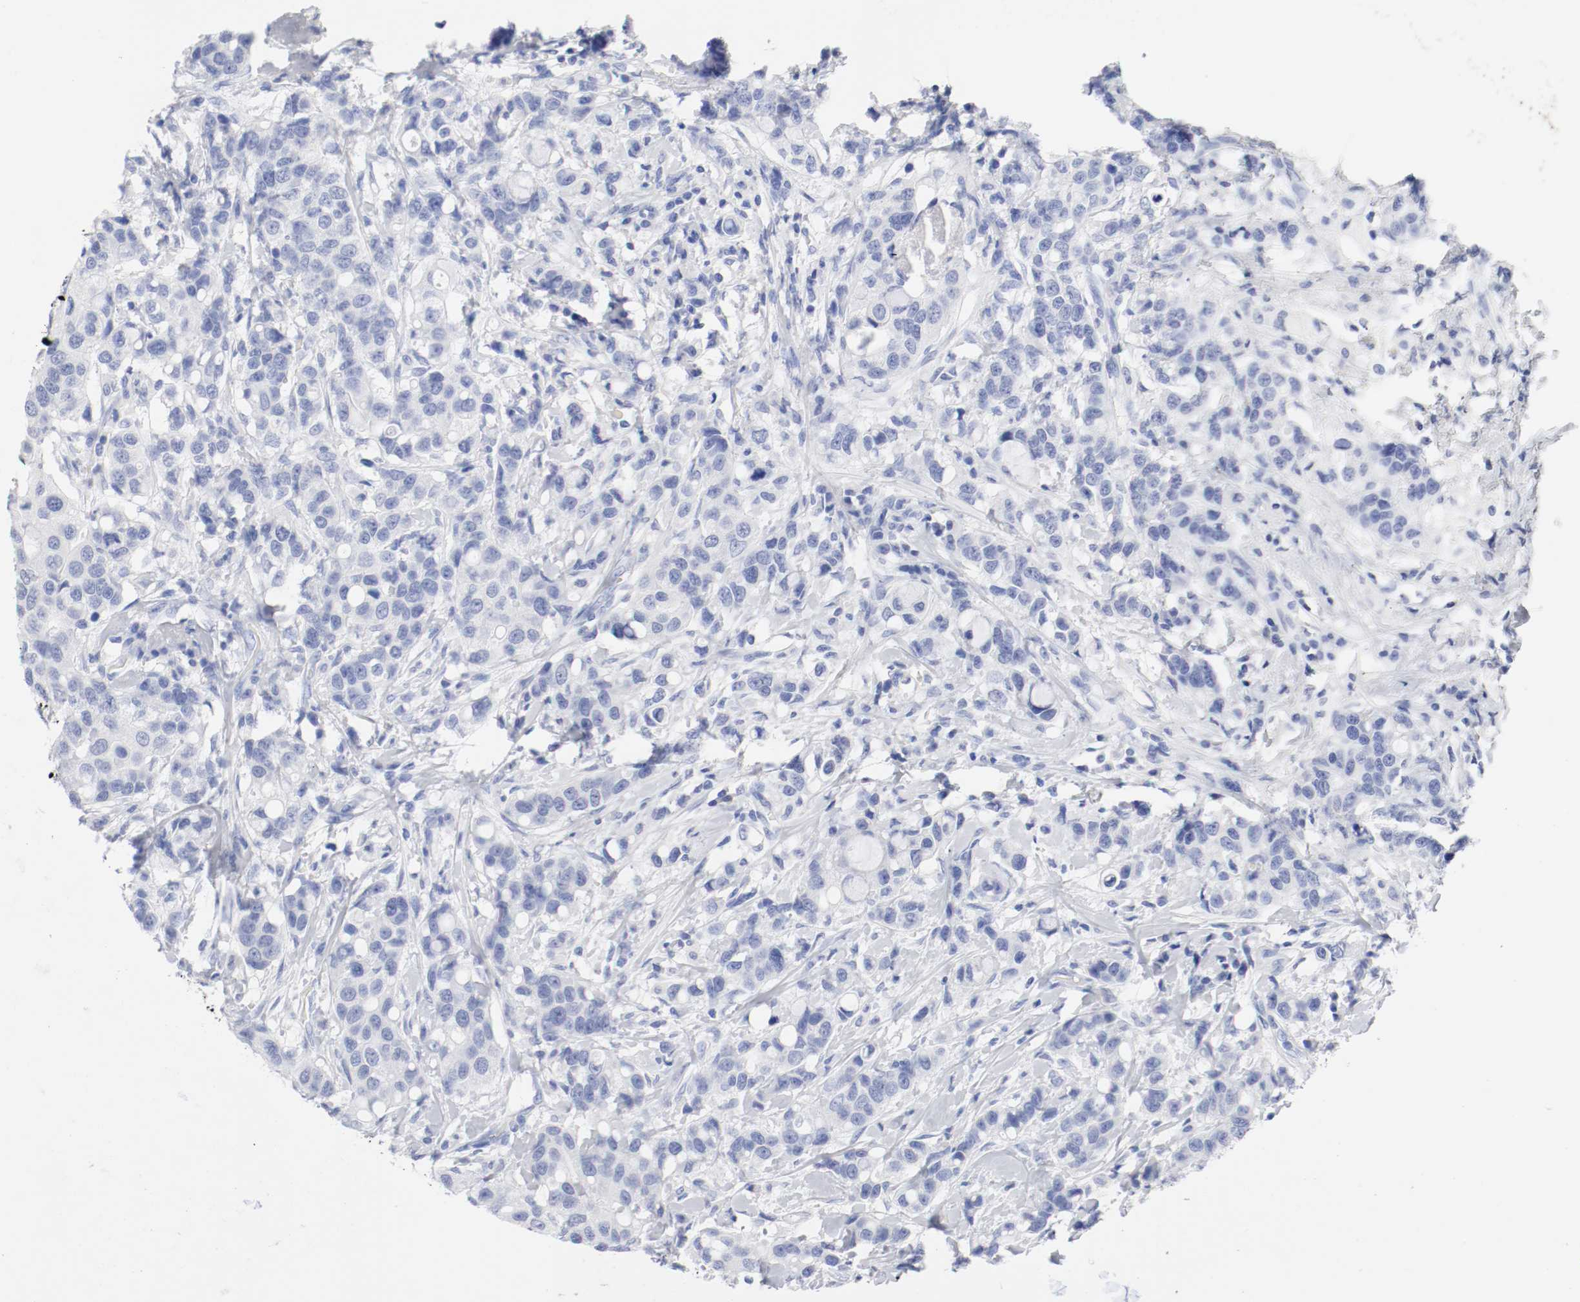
{"staining": {"intensity": "negative", "quantity": "none", "location": "none"}, "tissue": "breast cancer", "cell_type": "Tumor cells", "image_type": "cancer", "snomed": [{"axis": "morphology", "description": "Duct carcinoma"}, {"axis": "topography", "description": "Breast"}], "caption": "An image of human breast invasive ductal carcinoma is negative for staining in tumor cells.", "gene": "GAD1", "patient": {"sex": "female", "age": 27}}